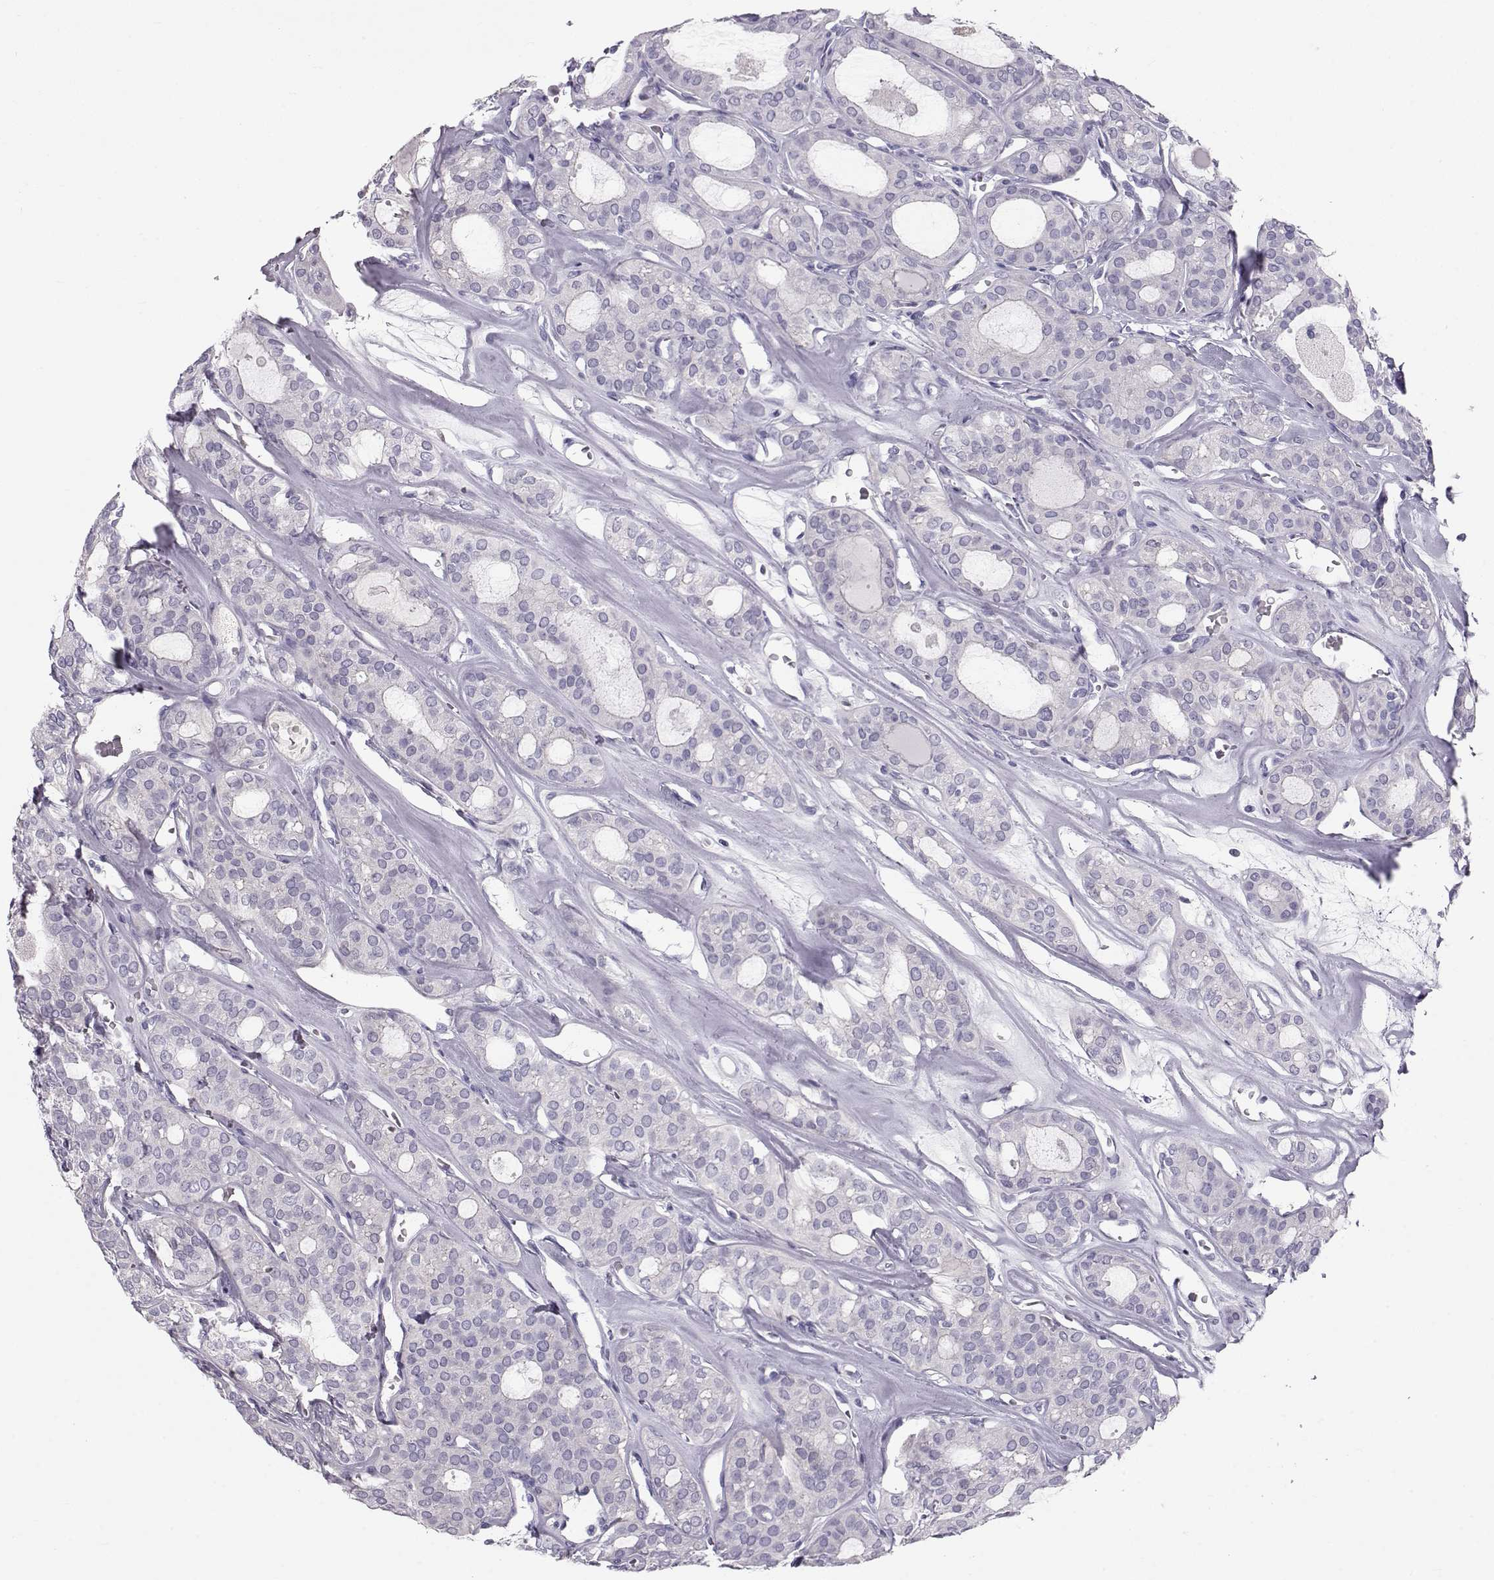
{"staining": {"intensity": "negative", "quantity": "none", "location": "none"}, "tissue": "thyroid cancer", "cell_type": "Tumor cells", "image_type": "cancer", "snomed": [{"axis": "morphology", "description": "Follicular adenoma carcinoma, NOS"}, {"axis": "topography", "description": "Thyroid gland"}], "caption": "Tumor cells are negative for protein expression in human thyroid cancer (follicular adenoma carcinoma). (DAB IHC visualized using brightfield microscopy, high magnification).", "gene": "GPR26", "patient": {"sex": "male", "age": 75}}